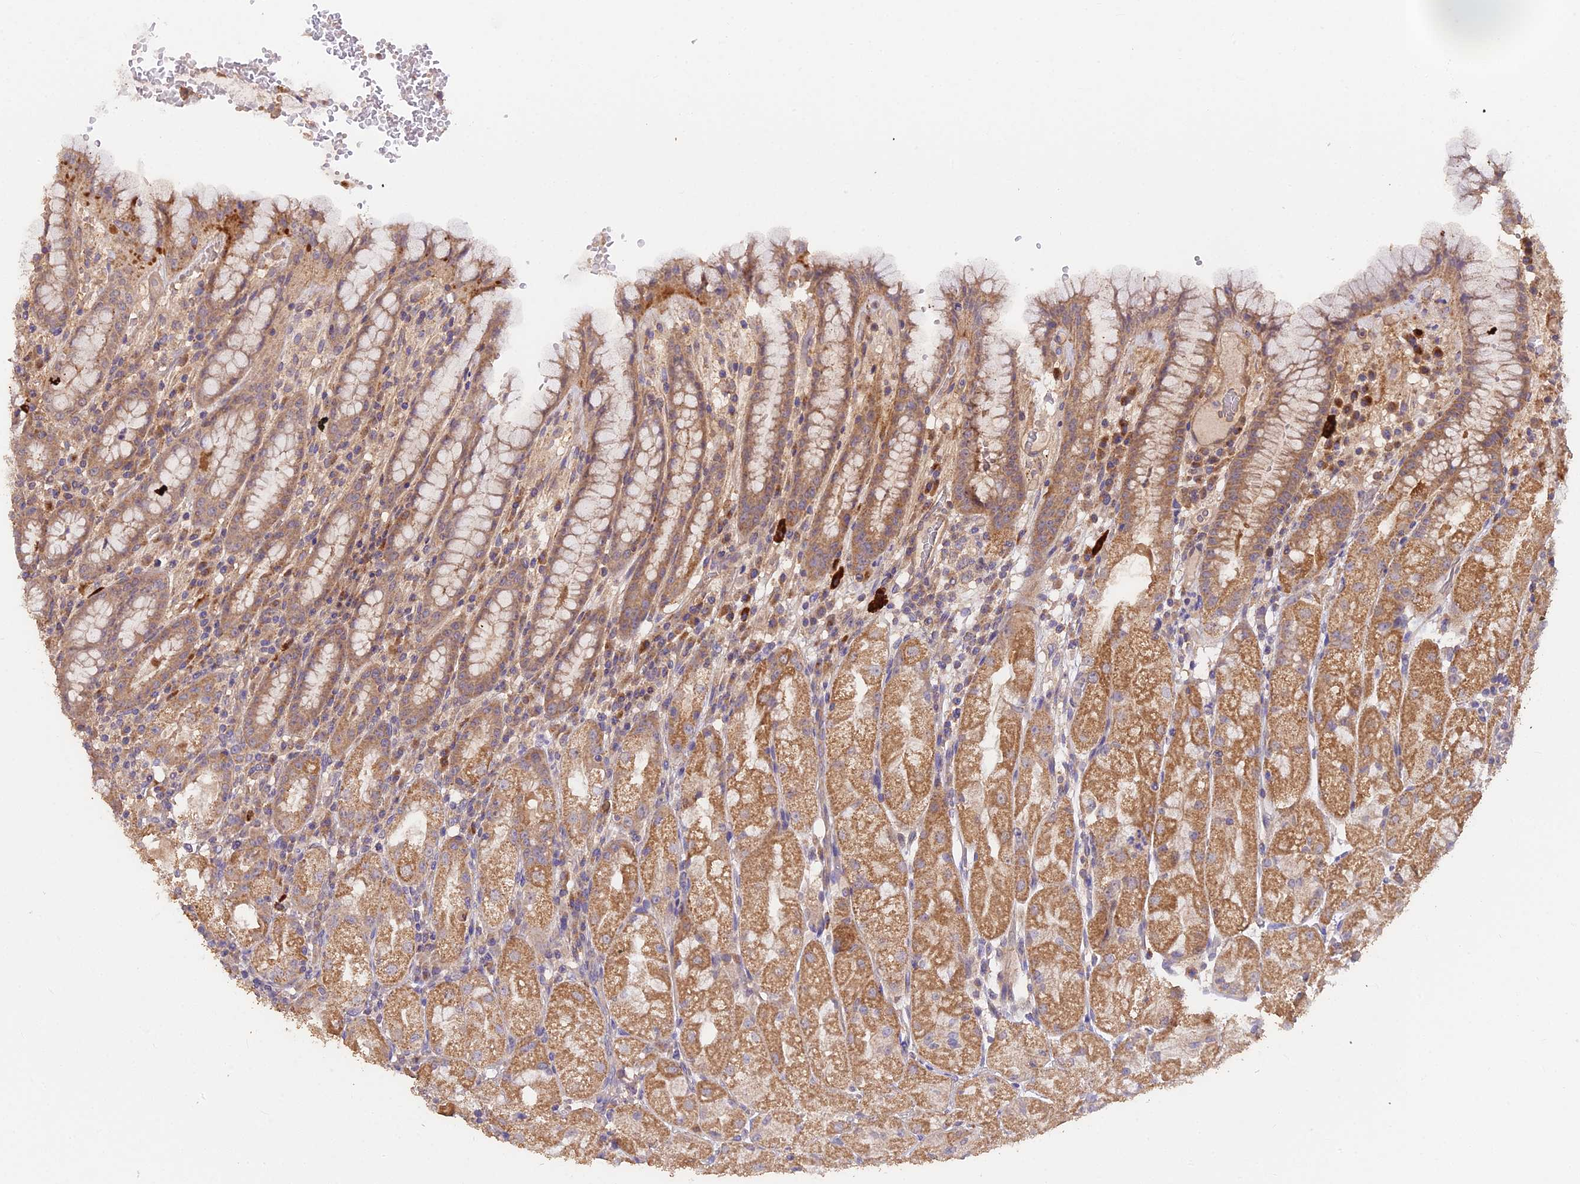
{"staining": {"intensity": "moderate", "quantity": ">75%", "location": "cytoplasmic/membranous"}, "tissue": "stomach", "cell_type": "Glandular cells", "image_type": "normal", "snomed": [{"axis": "morphology", "description": "Normal tissue, NOS"}, {"axis": "topography", "description": "Stomach, upper"}], "caption": "An image showing moderate cytoplasmic/membranous expression in about >75% of glandular cells in benign stomach, as visualized by brown immunohistochemical staining.", "gene": "METTL13", "patient": {"sex": "male", "age": 52}}